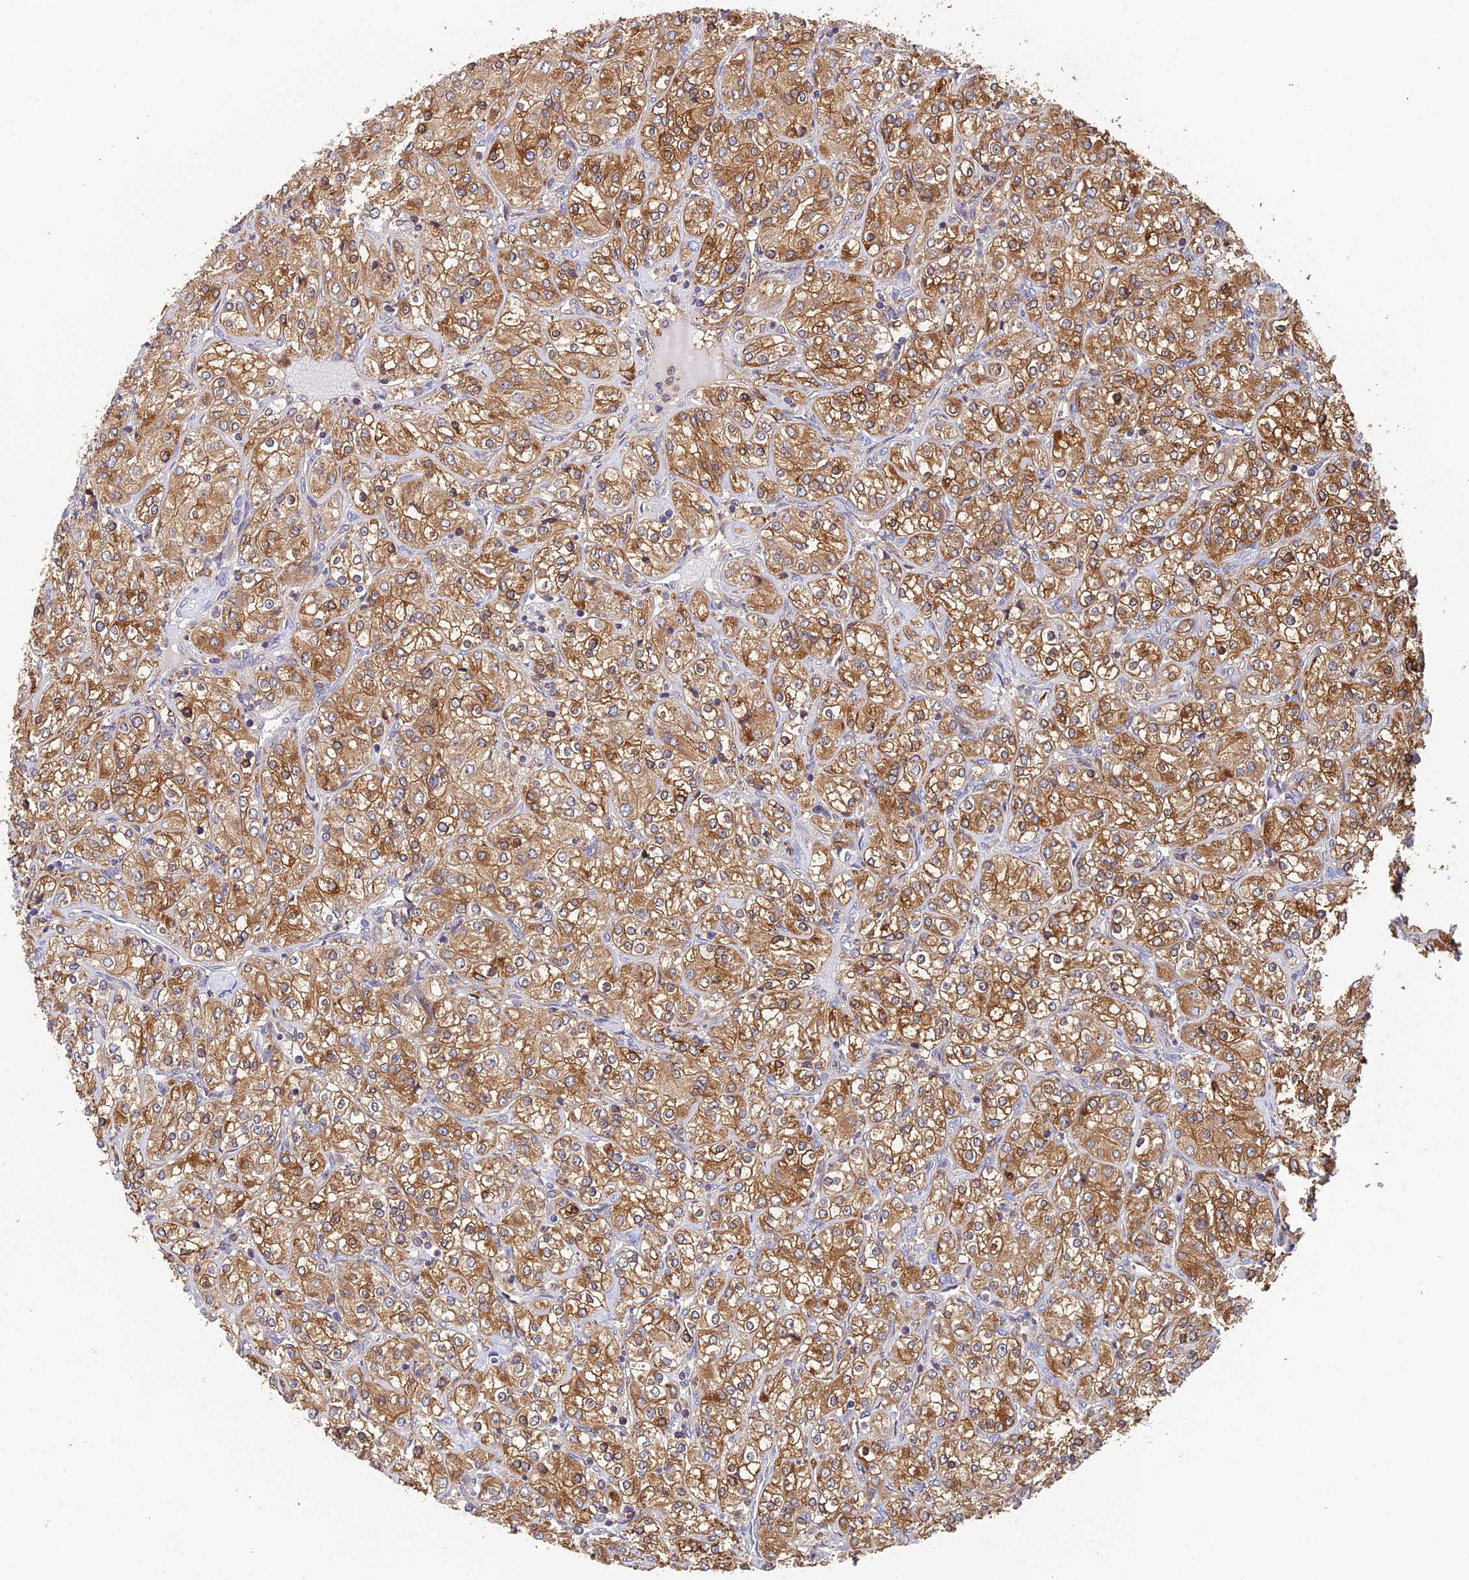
{"staining": {"intensity": "strong", "quantity": ">75%", "location": "cytoplasmic/membranous"}, "tissue": "renal cancer", "cell_type": "Tumor cells", "image_type": "cancer", "snomed": [{"axis": "morphology", "description": "Adenocarcinoma, NOS"}, {"axis": "topography", "description": "Kidney"}], "caption": "Human renal cancer (adenocarcinoma) stained with a brown dye exhibits strong cytoplasmic/membranous positive expression in about >75% of tumor cells.", "gene": "IPO5", "patient": {"sex": "male", "age": 77}}